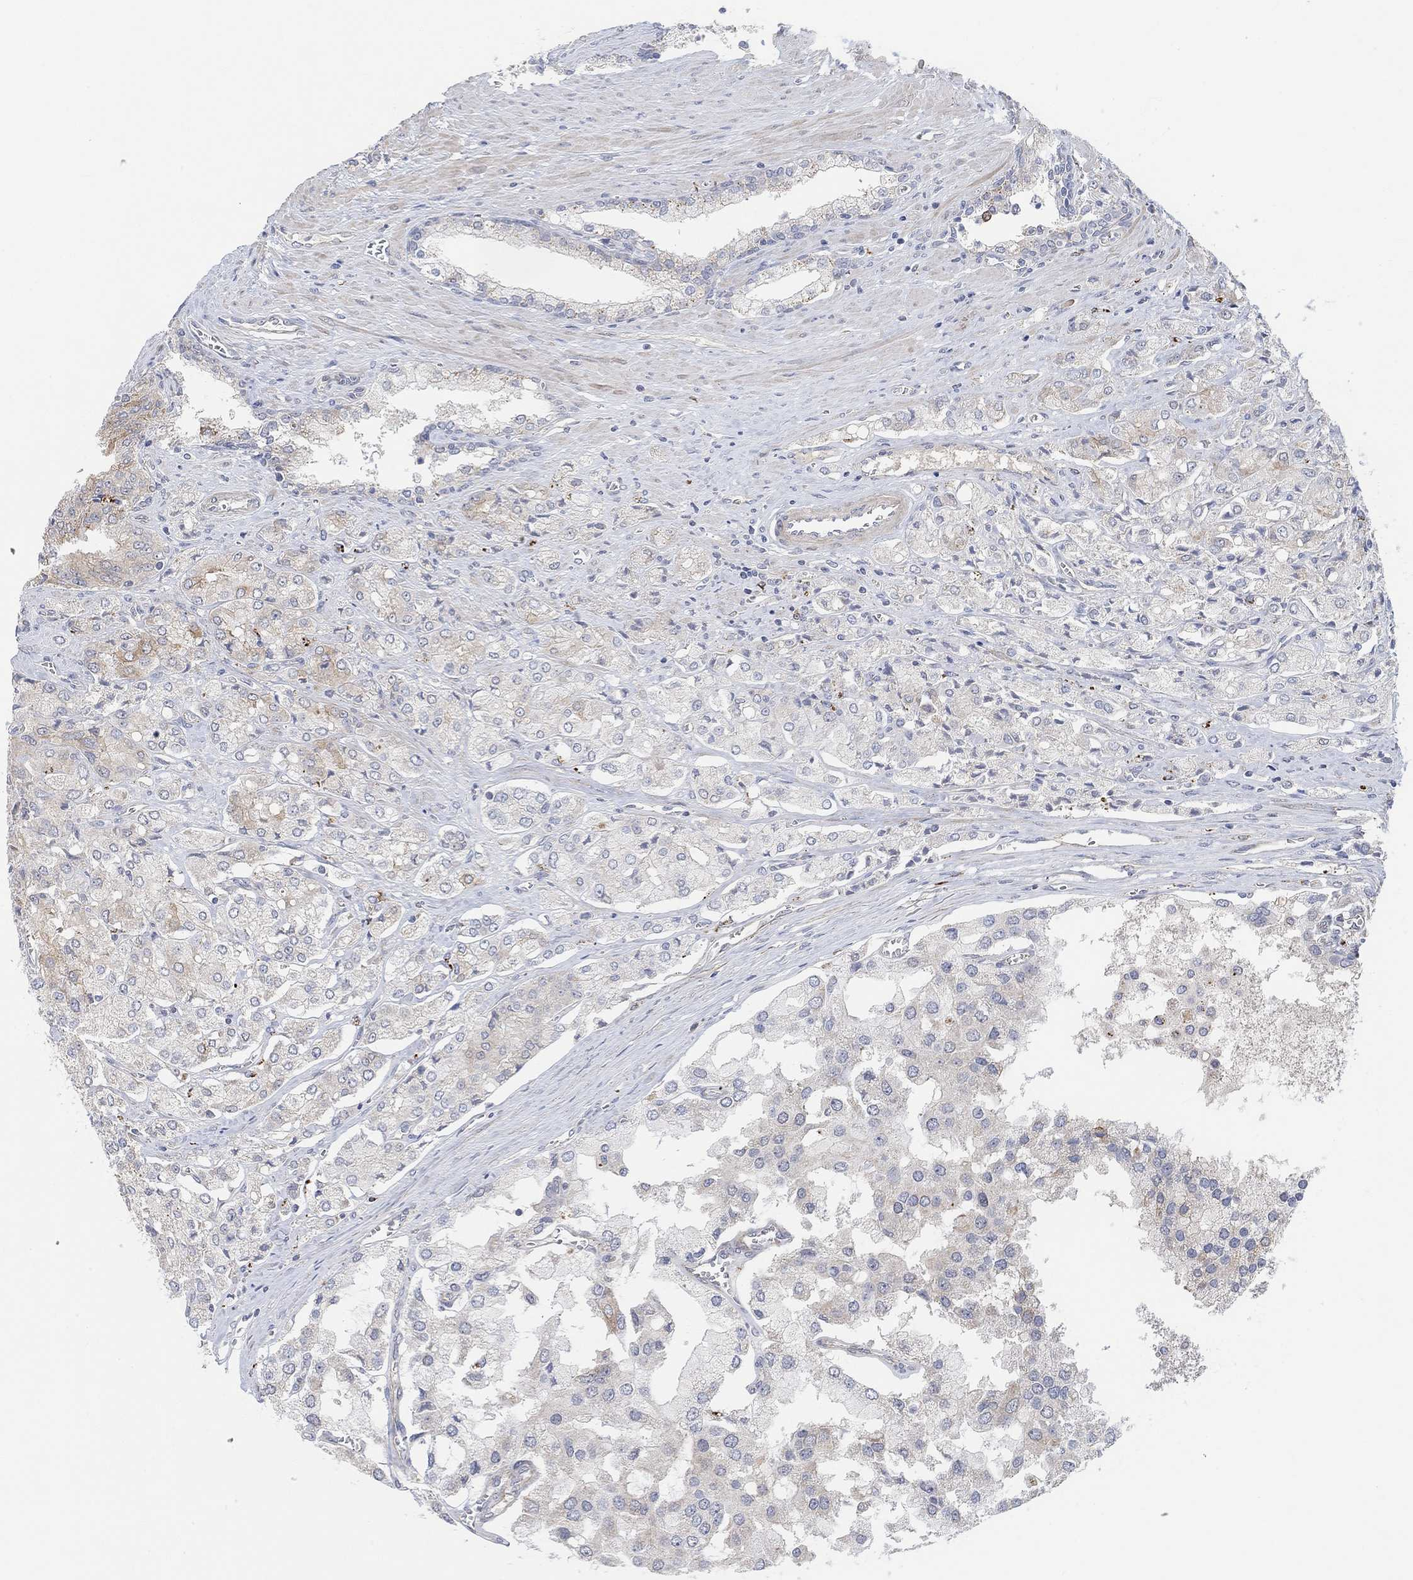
{"staining": {"intensity": "weak", "quantity": "<25%", "location": "cytoplasmic/membranous"}, "tissue": "prostate cancer", "cell_type": "Tumor cells", "image_type": "cancer", "snomed": [{"axis": "morphology", "description": "Adenocarcinoma, NOS"}, {"axis": "topography", "description": "Prostate and seminal vesicle, NOS"}, {"axis": "topography", "description": "Prostate"}], "caption": "The photomicrograph exhibits no significant positivity in tumor cells of prostate cancer.", "gene": "HCRTR1", "patient": {"sex": "male", "age": 67}}